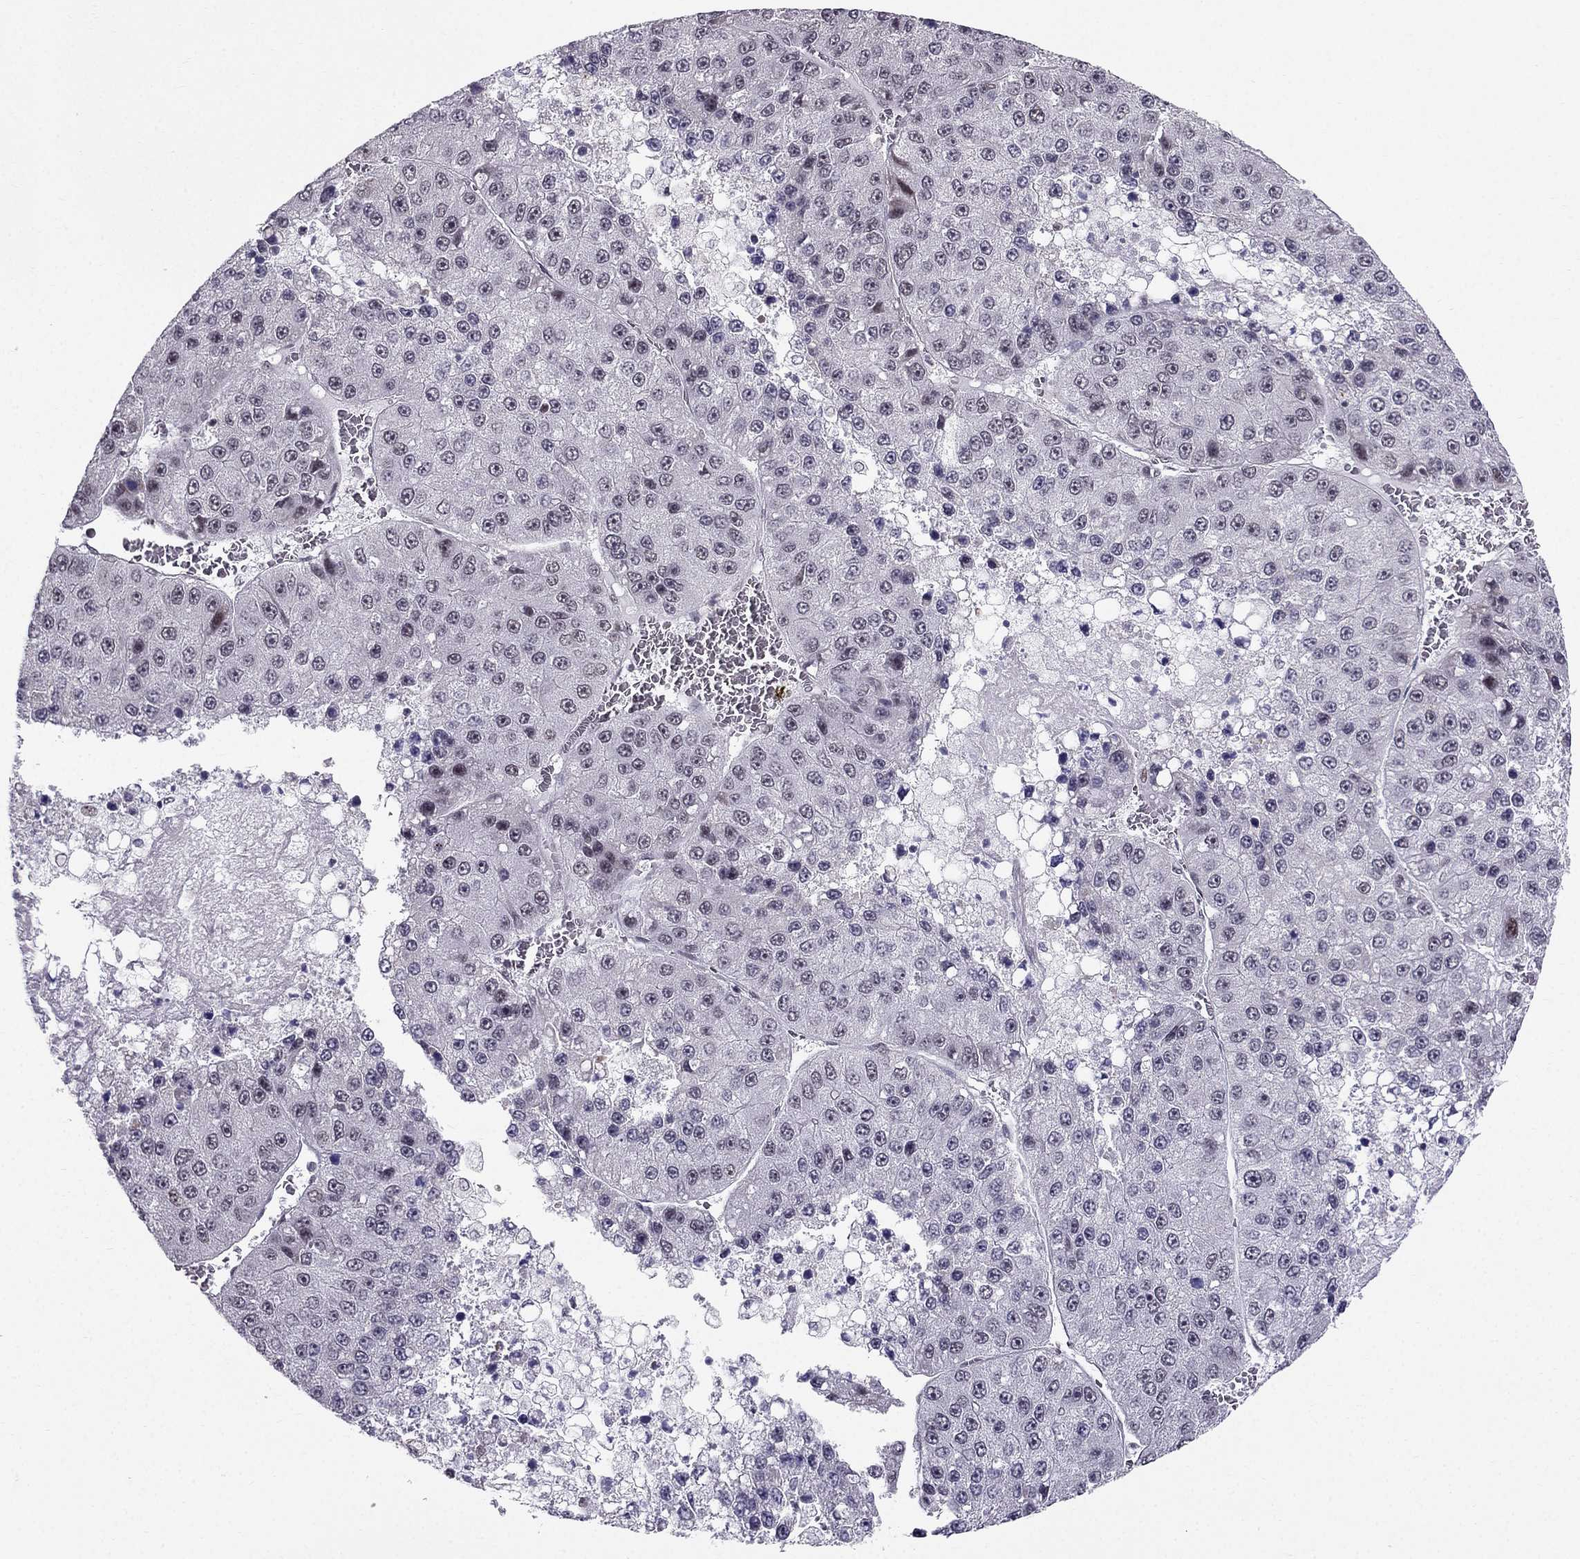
{"staining": {"intensity": "negative", "quantity": "none", "location": "none"}, "tissue": "liver cancer", "cell_type": "Tumor cells", "image_type": "cancer", "snomed": [{"axis": "morphology", "description": "Carcinoma, Hepatocellular, NOS"}, {"axis": "topography", "description": "Liver"}], "caption": "There is no significant positivity in tumor cells of hepatocellular carcinoma (liver). (DAB immunohistochemistry (IHC) visualized using brightfield microscopy, high magnification).", "gene": "RPRD2", "patient": {"sex": "female", "age": 73}}